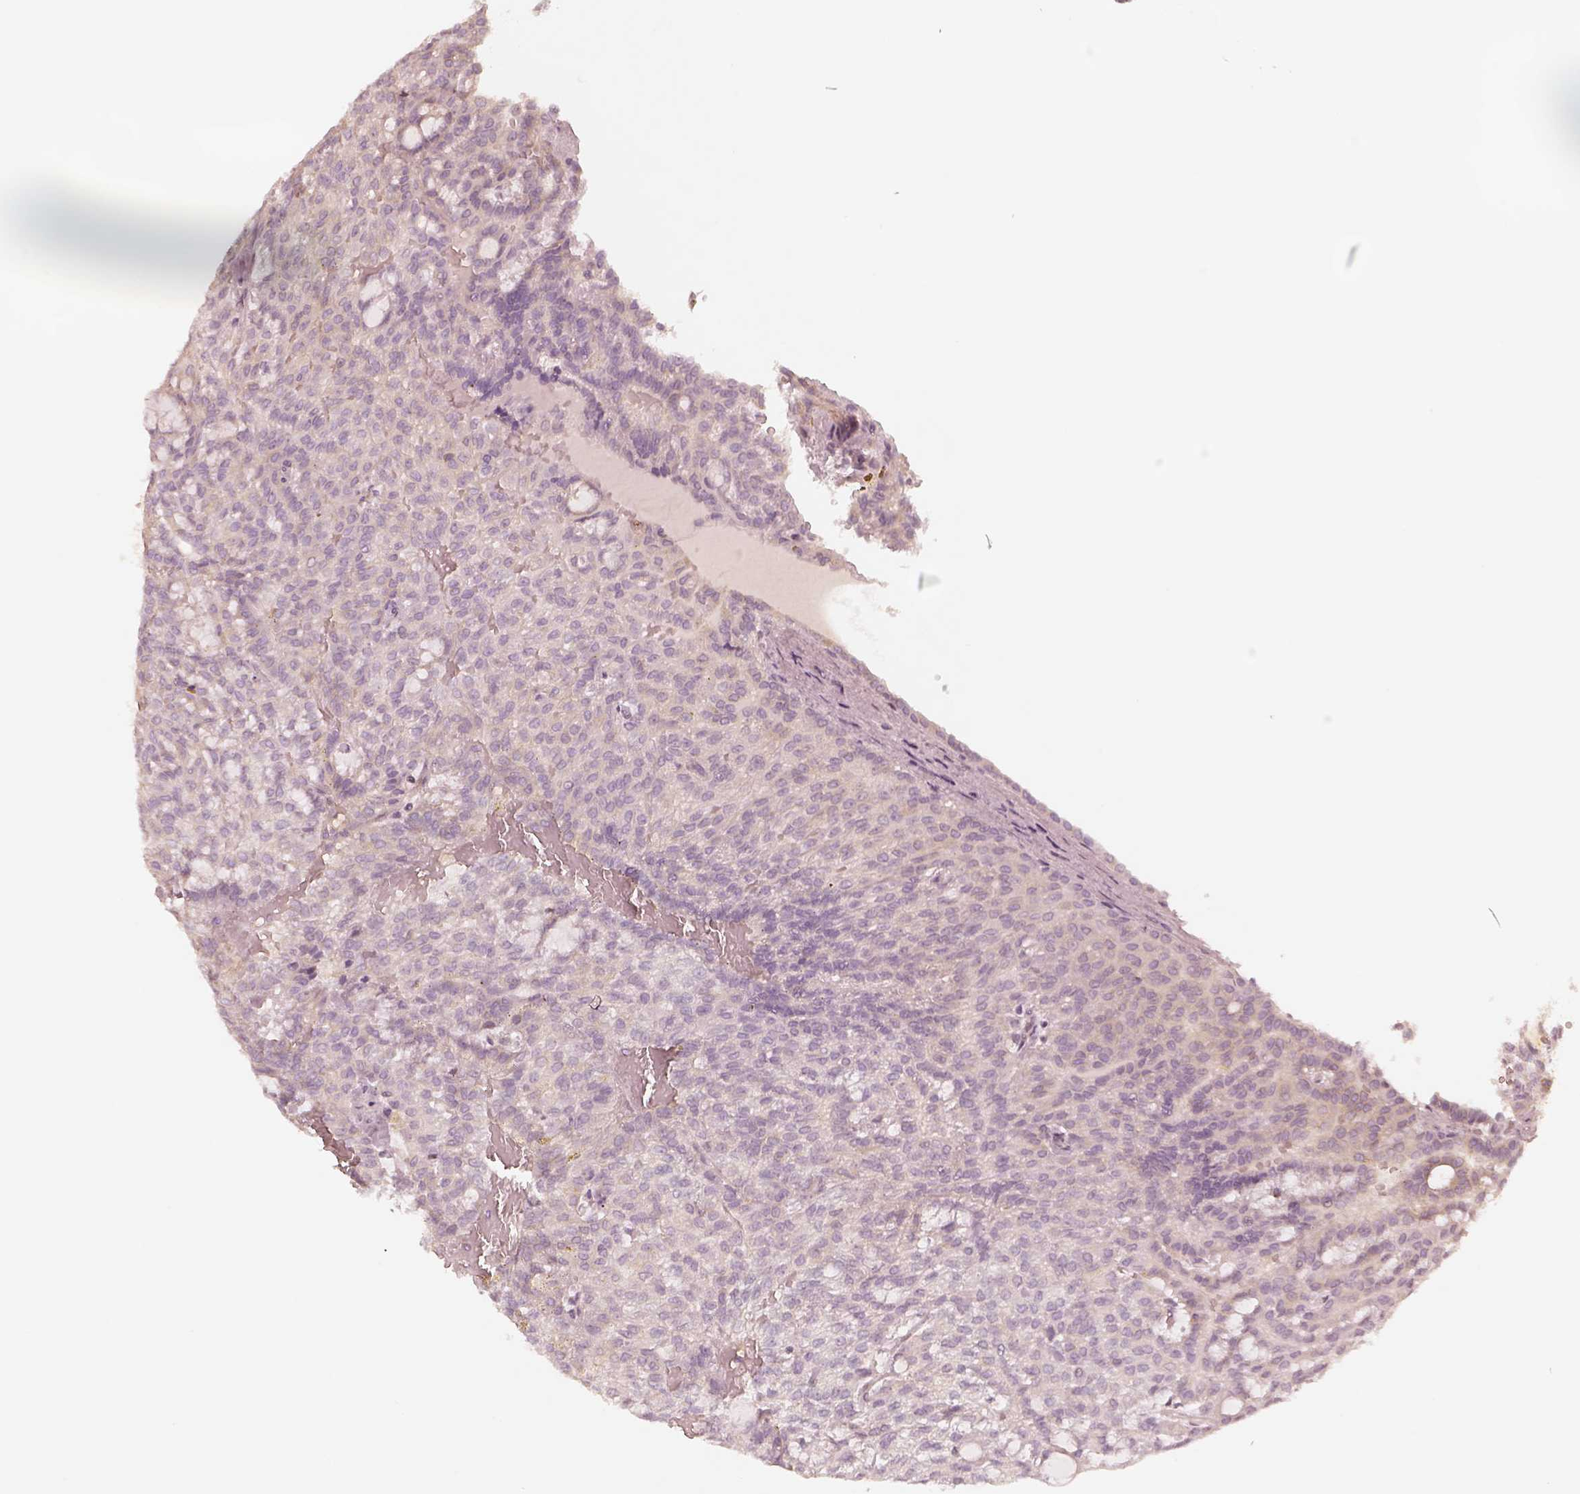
{"staining": {"intensity": "negative", "quantity": "none", "location": "none"}, "tissue": "renal cancer", "cell_type": "Tumor cells", "image_type": "cancer", "snomed": [{"axis": "morphology", "description": "Adenocarcinoma, NOS"}, {"axis": "topography", "description": "Kidney"}], "caption": "There is no significant staining in tumor cells of renal cancer. (Brightfield microscopy of DAB immunohistochemistry at high magnification).", "gene": "GORASP2", "patient": {"sex": "male", "age": 63}}